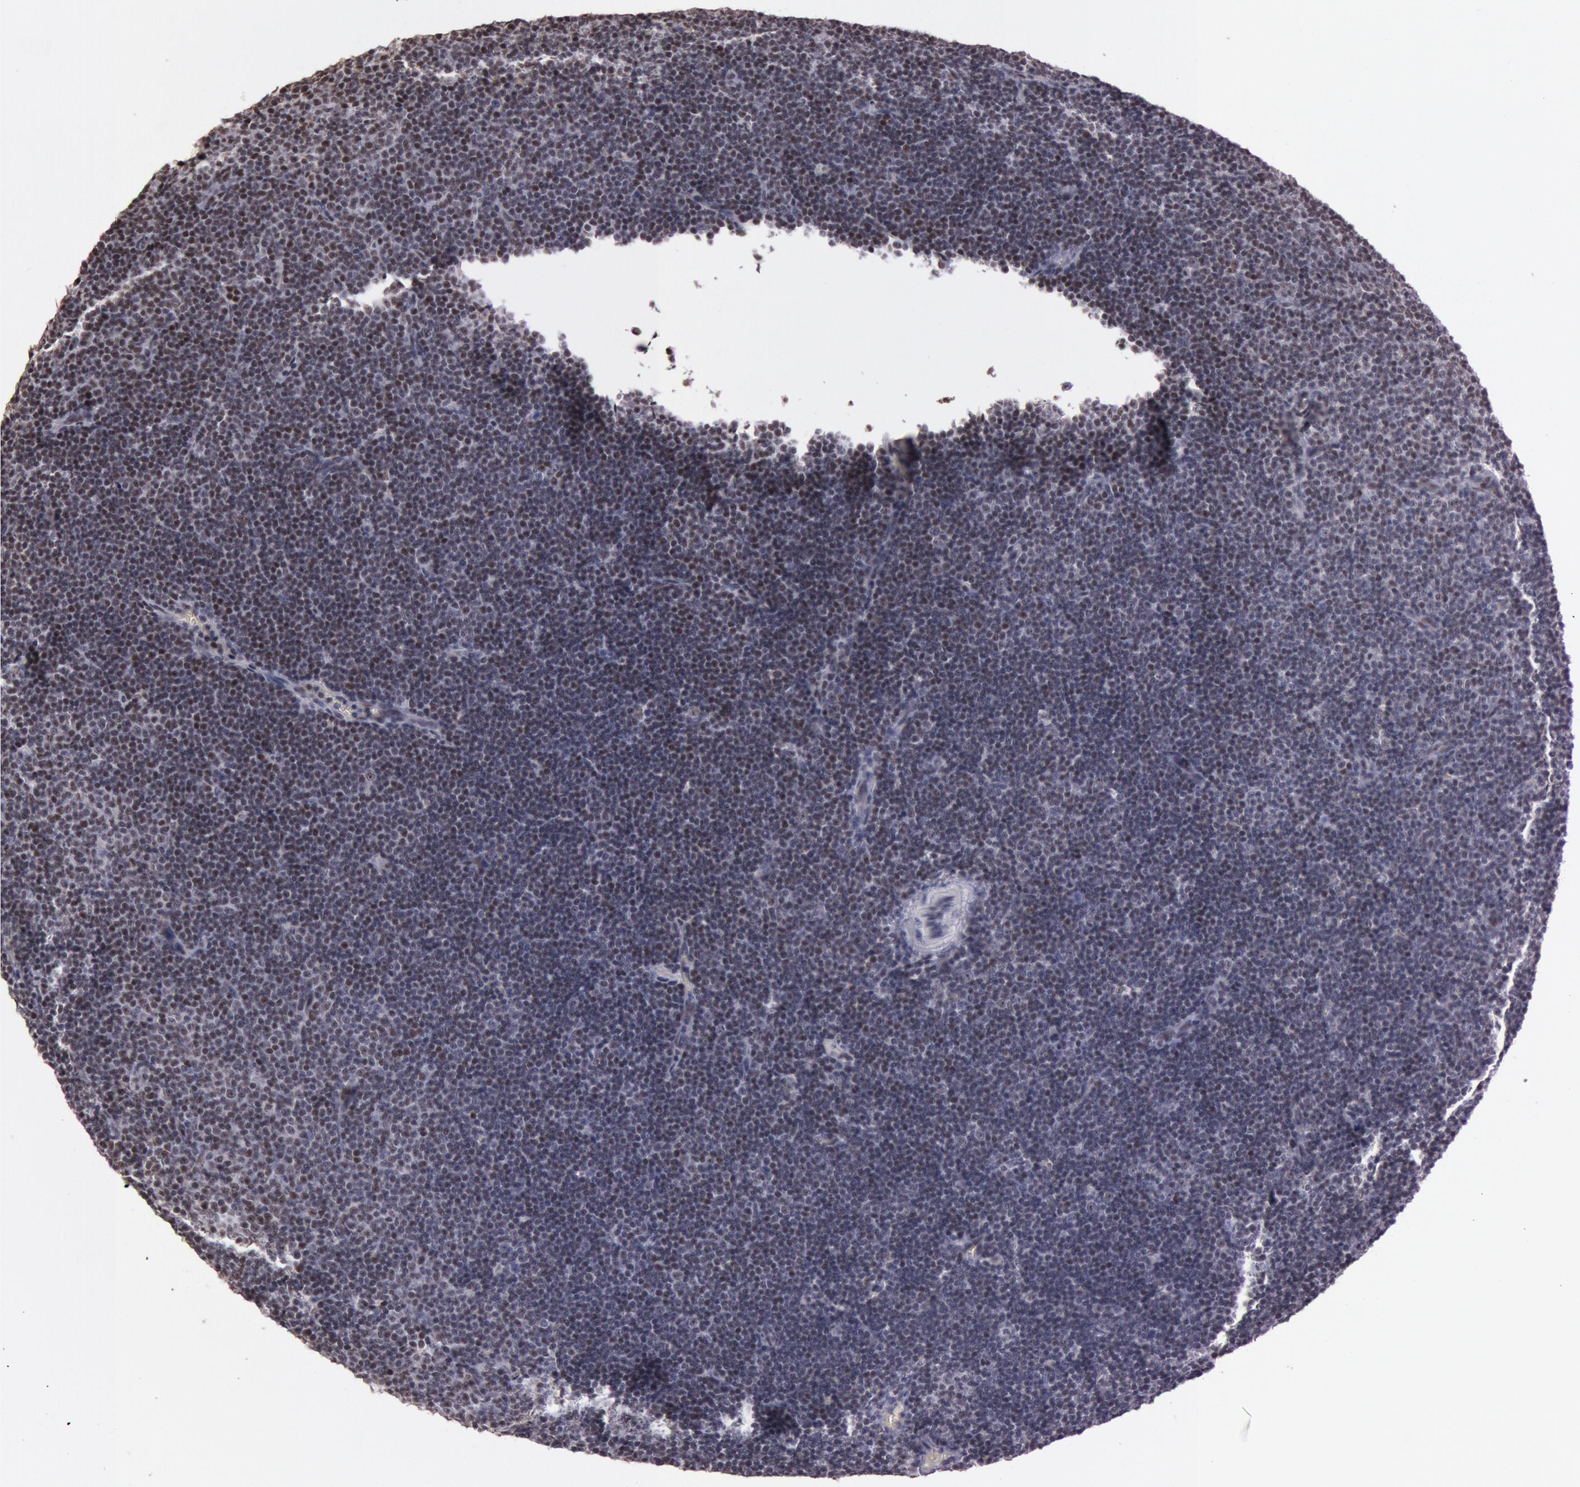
{"staining": {"intensity": "moderate", "quantity": "<25%", "location": "nuclear"}, "tissue": "lymphoma", "cell_type": "Tumor cells", "image_type": "cancer", "snomed": [{"axis": "morphology", "description": "Malignant lymphoma, non-Hodgkin's type, Low grade"}, {"axis": "topography", "description": "Lymph node"}], "caption": "Lymphoma was stained to show a protein in brown. There is low levels of moderate nuclear positivity in approximately <25% of tumor cells.", "gene": "TASL", "patient": {"sex": "male", "age": 57}}